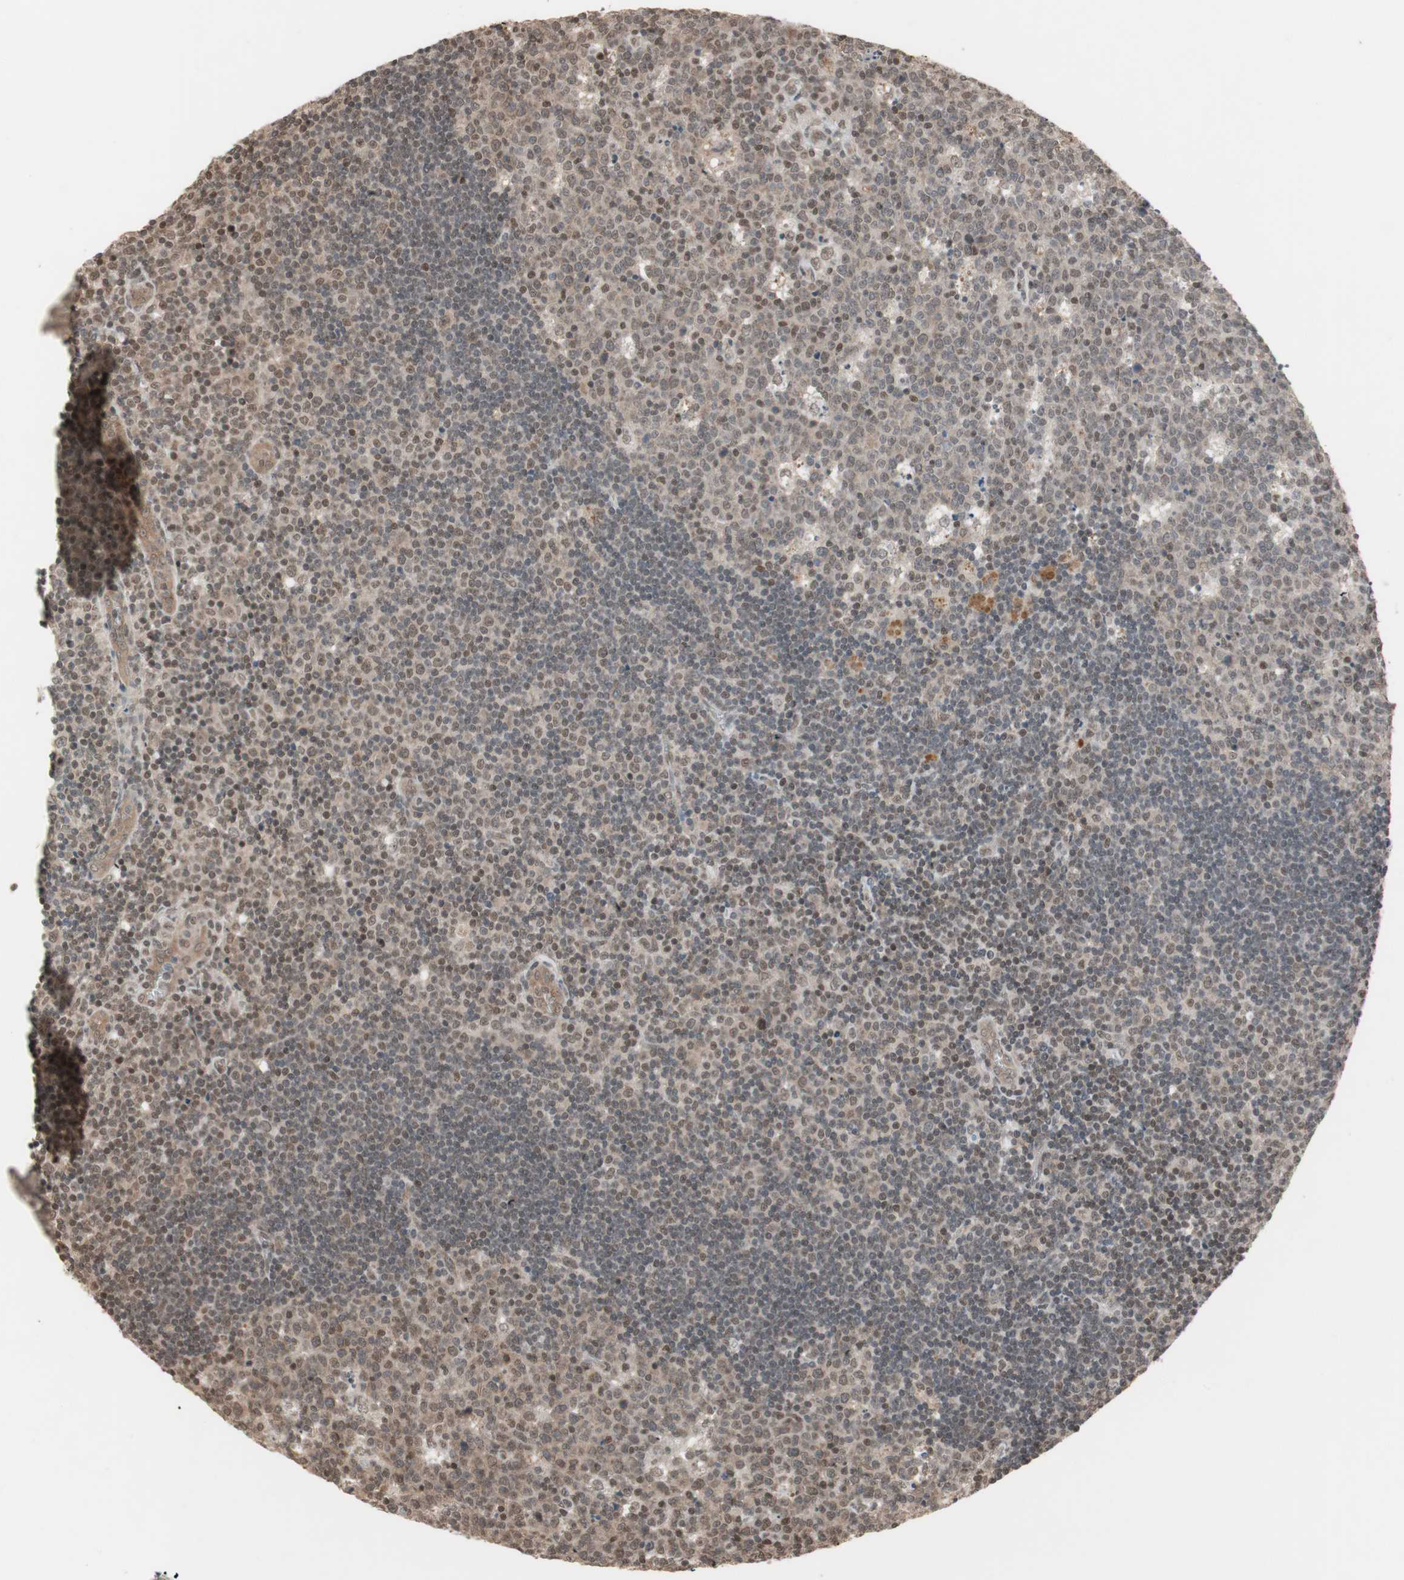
{"staining": {"intensity": "weak", "quantity": ">75%", "location": "nuclear"}, "tissue": "lymph node", "cell_type": "Germinal center cells", "image_type": "normal", "snomed": [{"axis": "morphology", "description": "Normal tissue, NOS"}, {"axis": "topography", "description": "Lymph node"}, {"axis": "topography", "description": "Salivary gland"}], "caption": "Immunohistochemical staining of benign lymph node displays low levels of weak nuclear positivity in approximately >75% of germinal center cells. (DAB IHC with brightfield microscopy, high magnification).", "gene": "DRAP1", "patient": {"sex": "male", "age": 8}}